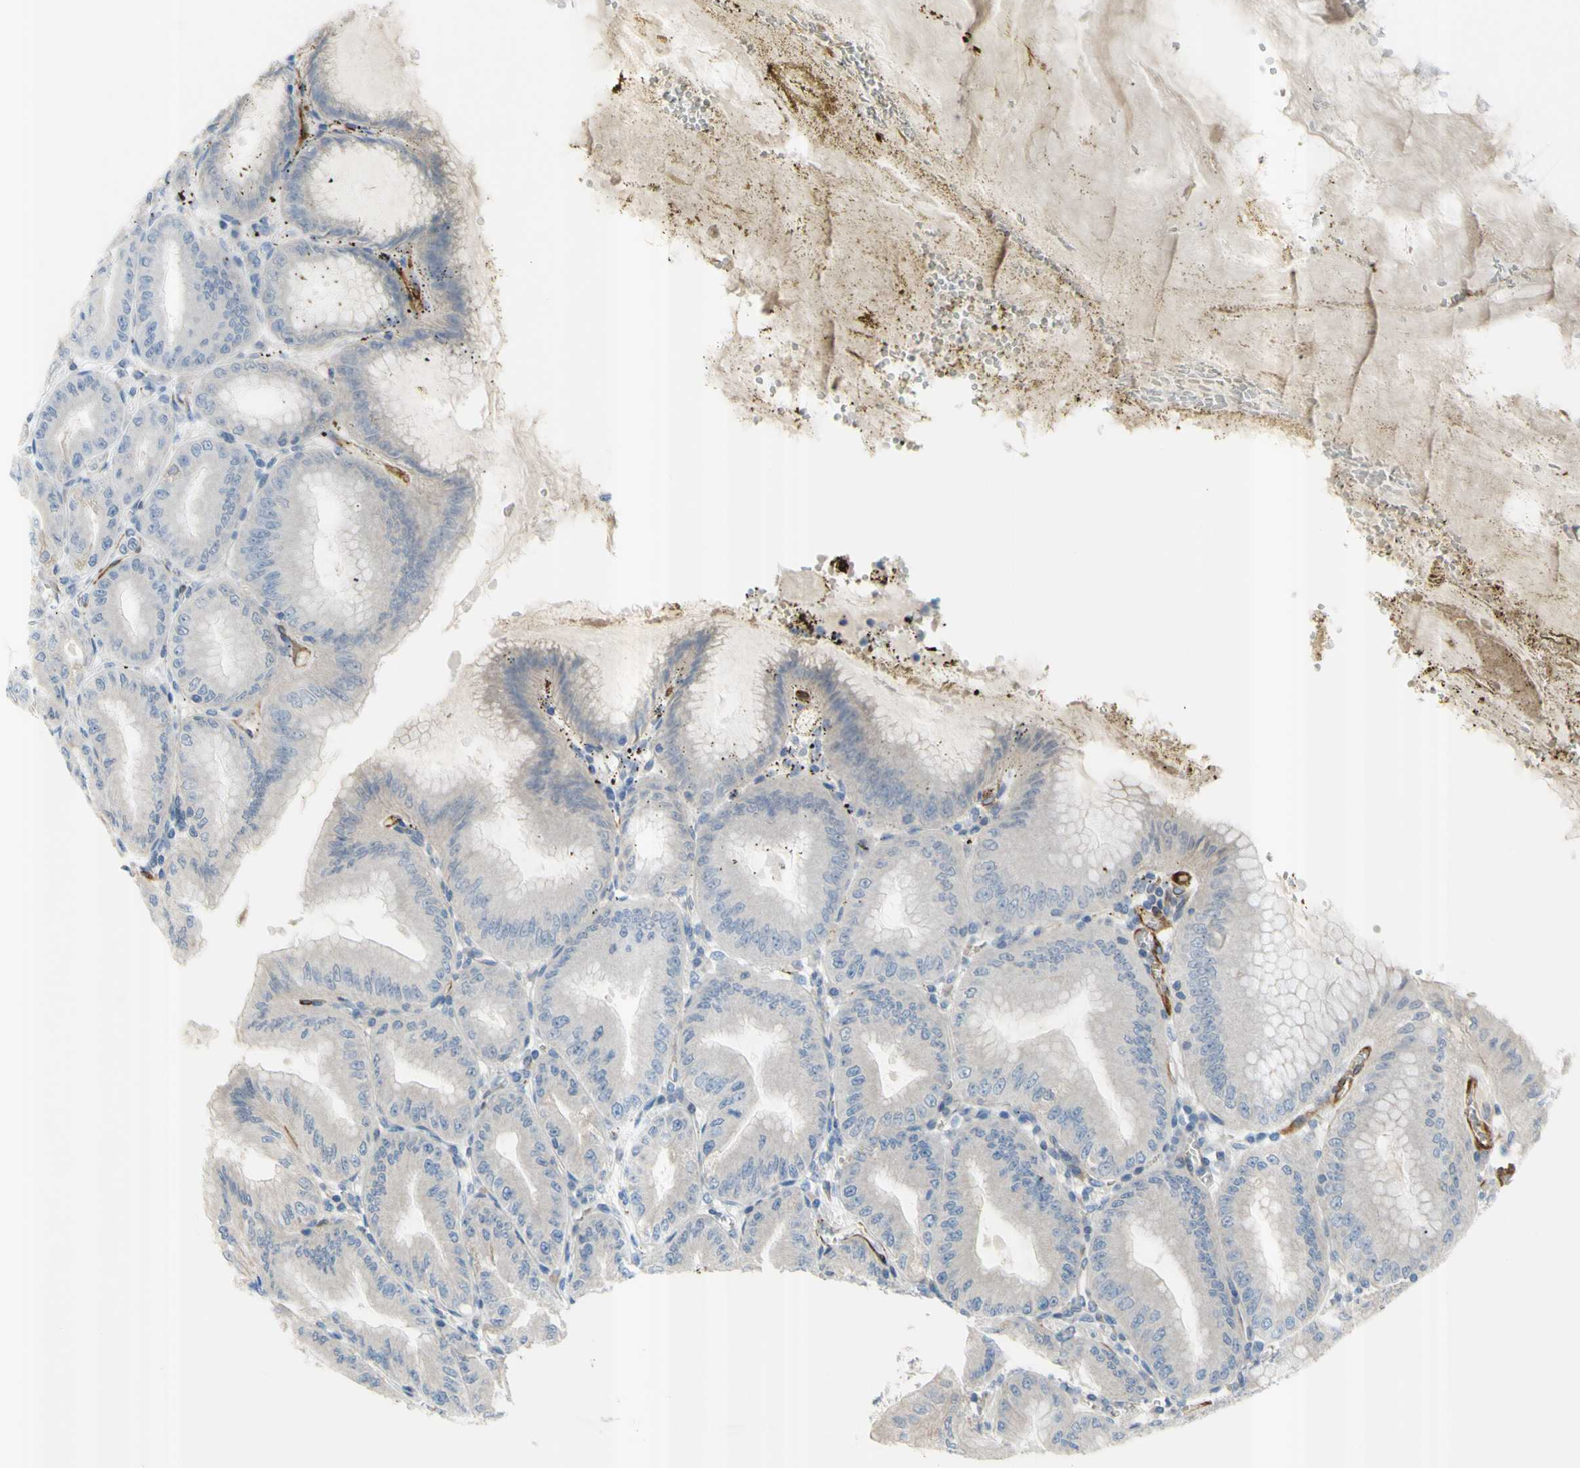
{"staining": {"intensity": "weak", "quantity": "25%-75%", "location": "cytoplasmic/membranous"}, "tissue": "stomach", "cell_type": "Glandular cells", "image_type": "normal", "snomed": [{"axis": "morphology", "description": "Normal tissue, NOS"}, {"axis": "topography", "description": "Stomach, lower"}], "caption": "An immunohistochemistry micrograph of unremarkable tissue is shown. Protein staining in brown labels weak cytoplasmic/membranous positivity in stomach within glandular cells. (Stains: DAB in brown, nuclei in blue, Microscopy: brightfield microscopy at high magnification).", "gene": "PRRG2", "patient": {"sex": "male", "age": 71}}